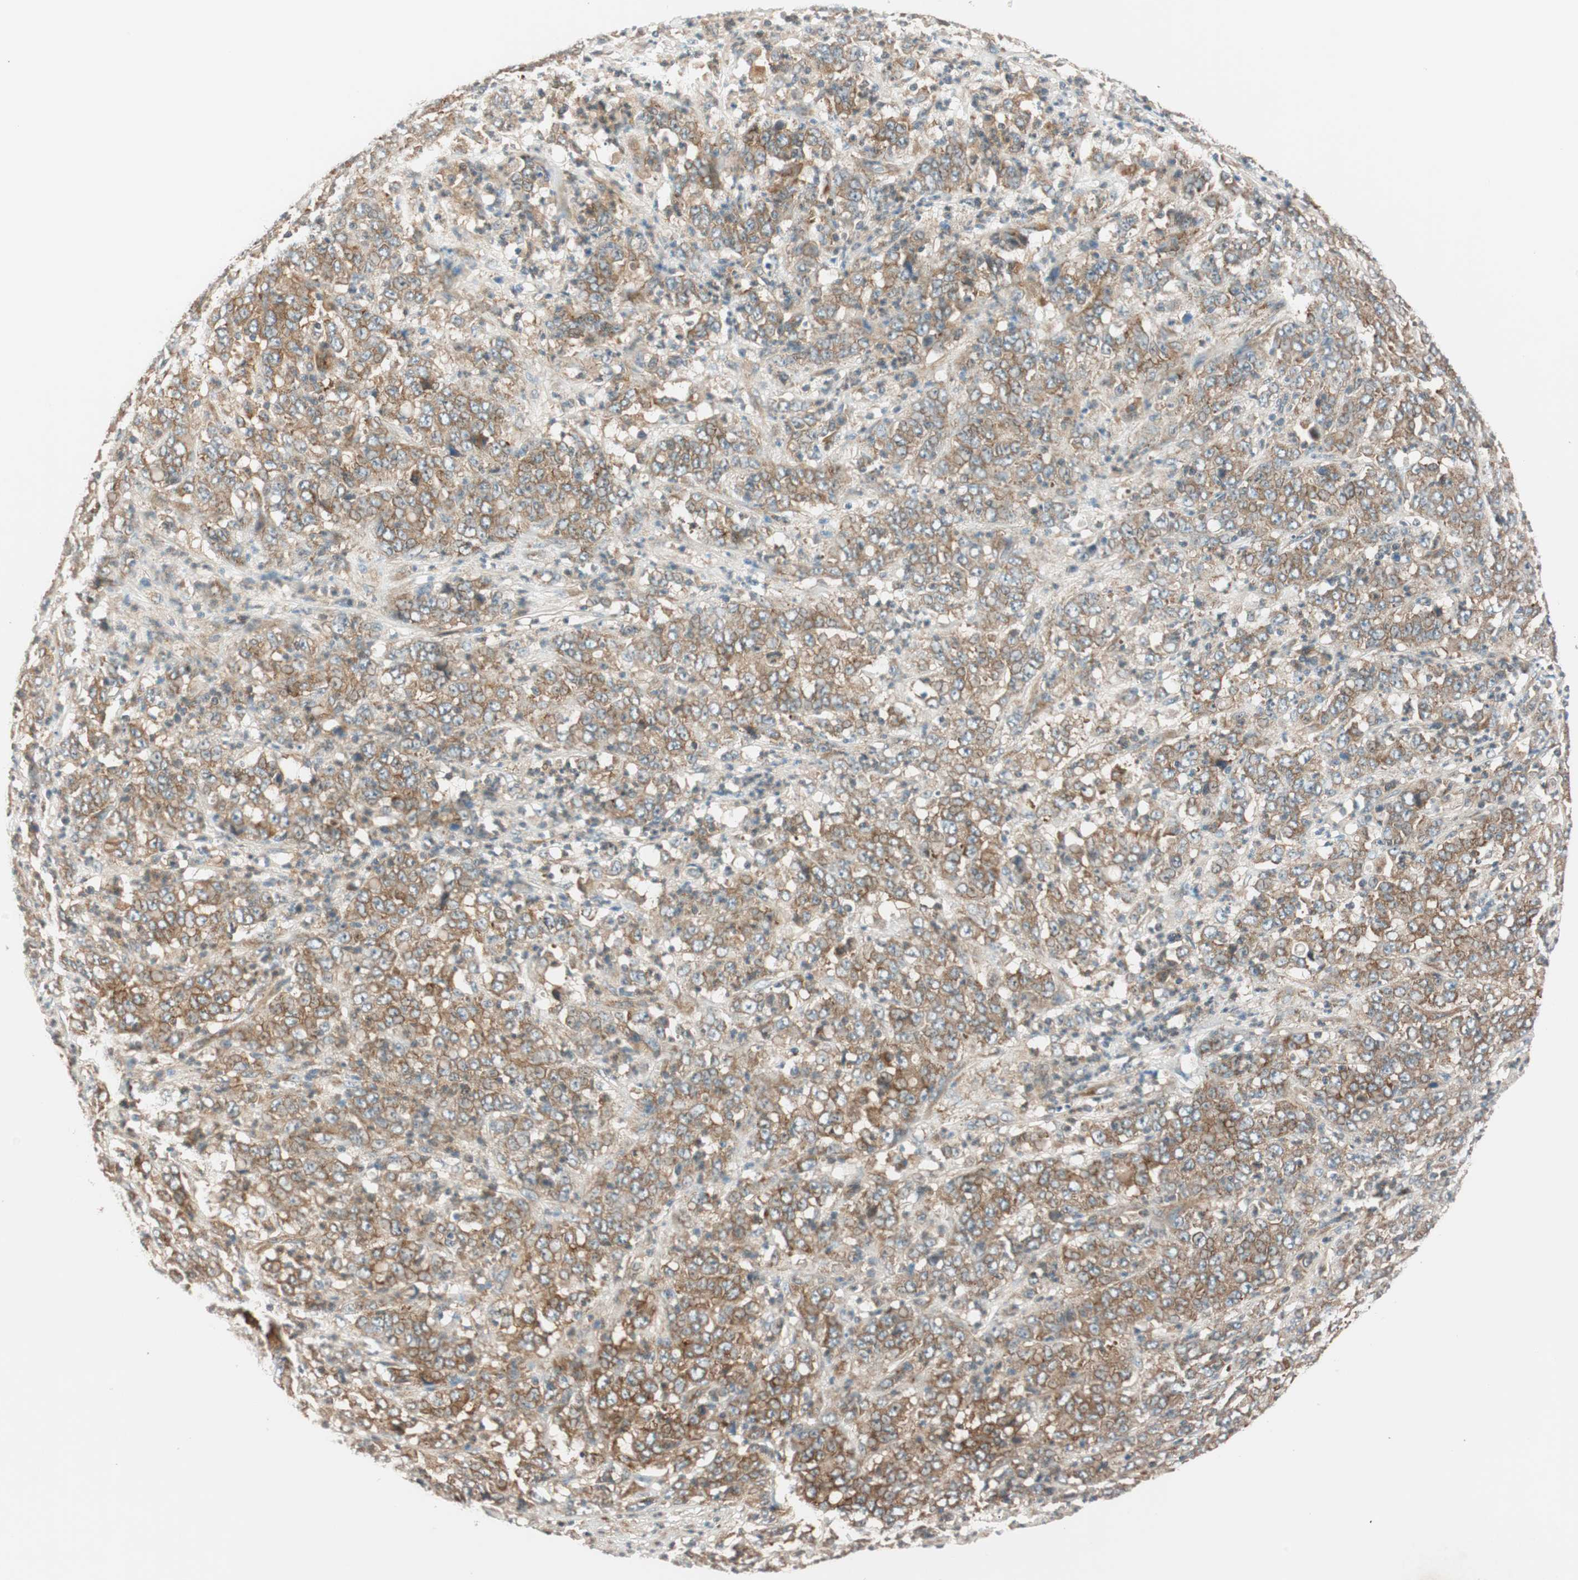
{"staining": {"intensity": "moderate", "quantity": ">75%", "location": "cytoplasmic/membranous"}, "tissue": "stomach cancer", "cell_type": "Tumor cells", "image_type": "cancer", "snomed": [{"axis": "morphology", "description": "Adenocarcinoma, NOS"}, {"axis": "topography", "description": "Stomach, lower"}], "caption": "Immunohistochemistry (IHC) histopathology image of neoplastic tissue: human stomach cancer (adenocarcinoma) stained using immunohistochemistry reveals medium levels of moderate protein expression localized specifically in the cytoplasmic/membranous of tumor cells, appearing as a cytoplasmic/membranous brown color.", "gene": "ABI1", "patient": {"sex": "female", "age": 71}}